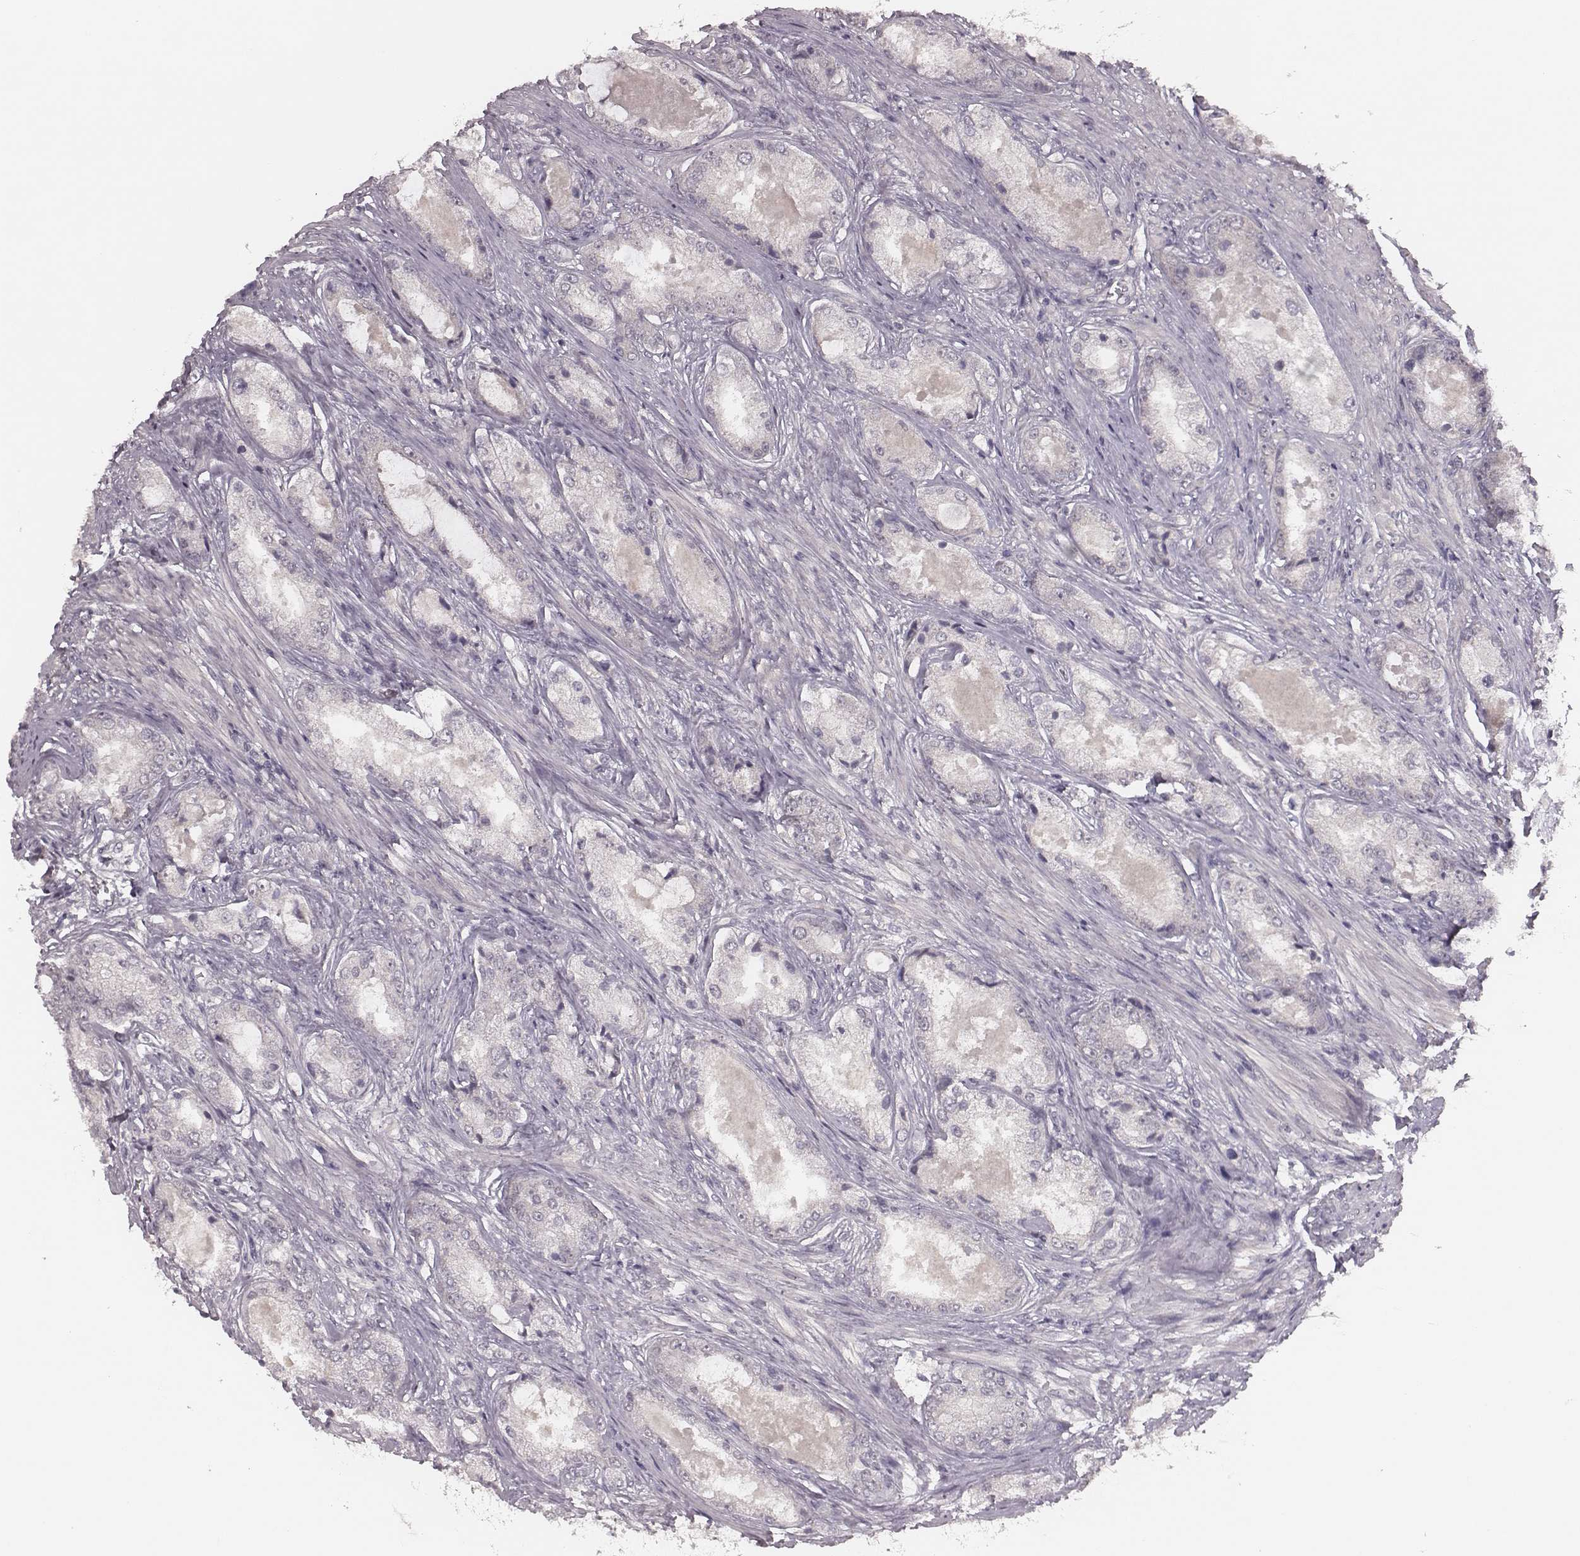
{"staining": {"intensity": "negative", "quantity": "none", "location": "none"}, "tissue": "prostate cancer", "cell_type": "Tumor cells", "image_type": "cancer", "snomed": [{"axis": "morphology", "description": "Adenocarcinoma, Low grade"}, {"axis": "topography", "description": "Prostate"}], "caption": "DAB (3,3'-diaminobenzidine) immunohistochemical staining of human prostate cancer displays no significant positivity in tumor cells. Nuclei are stained in blue.", "gene": "LY6K", "patient": {"sex": "male", "age": 68}}